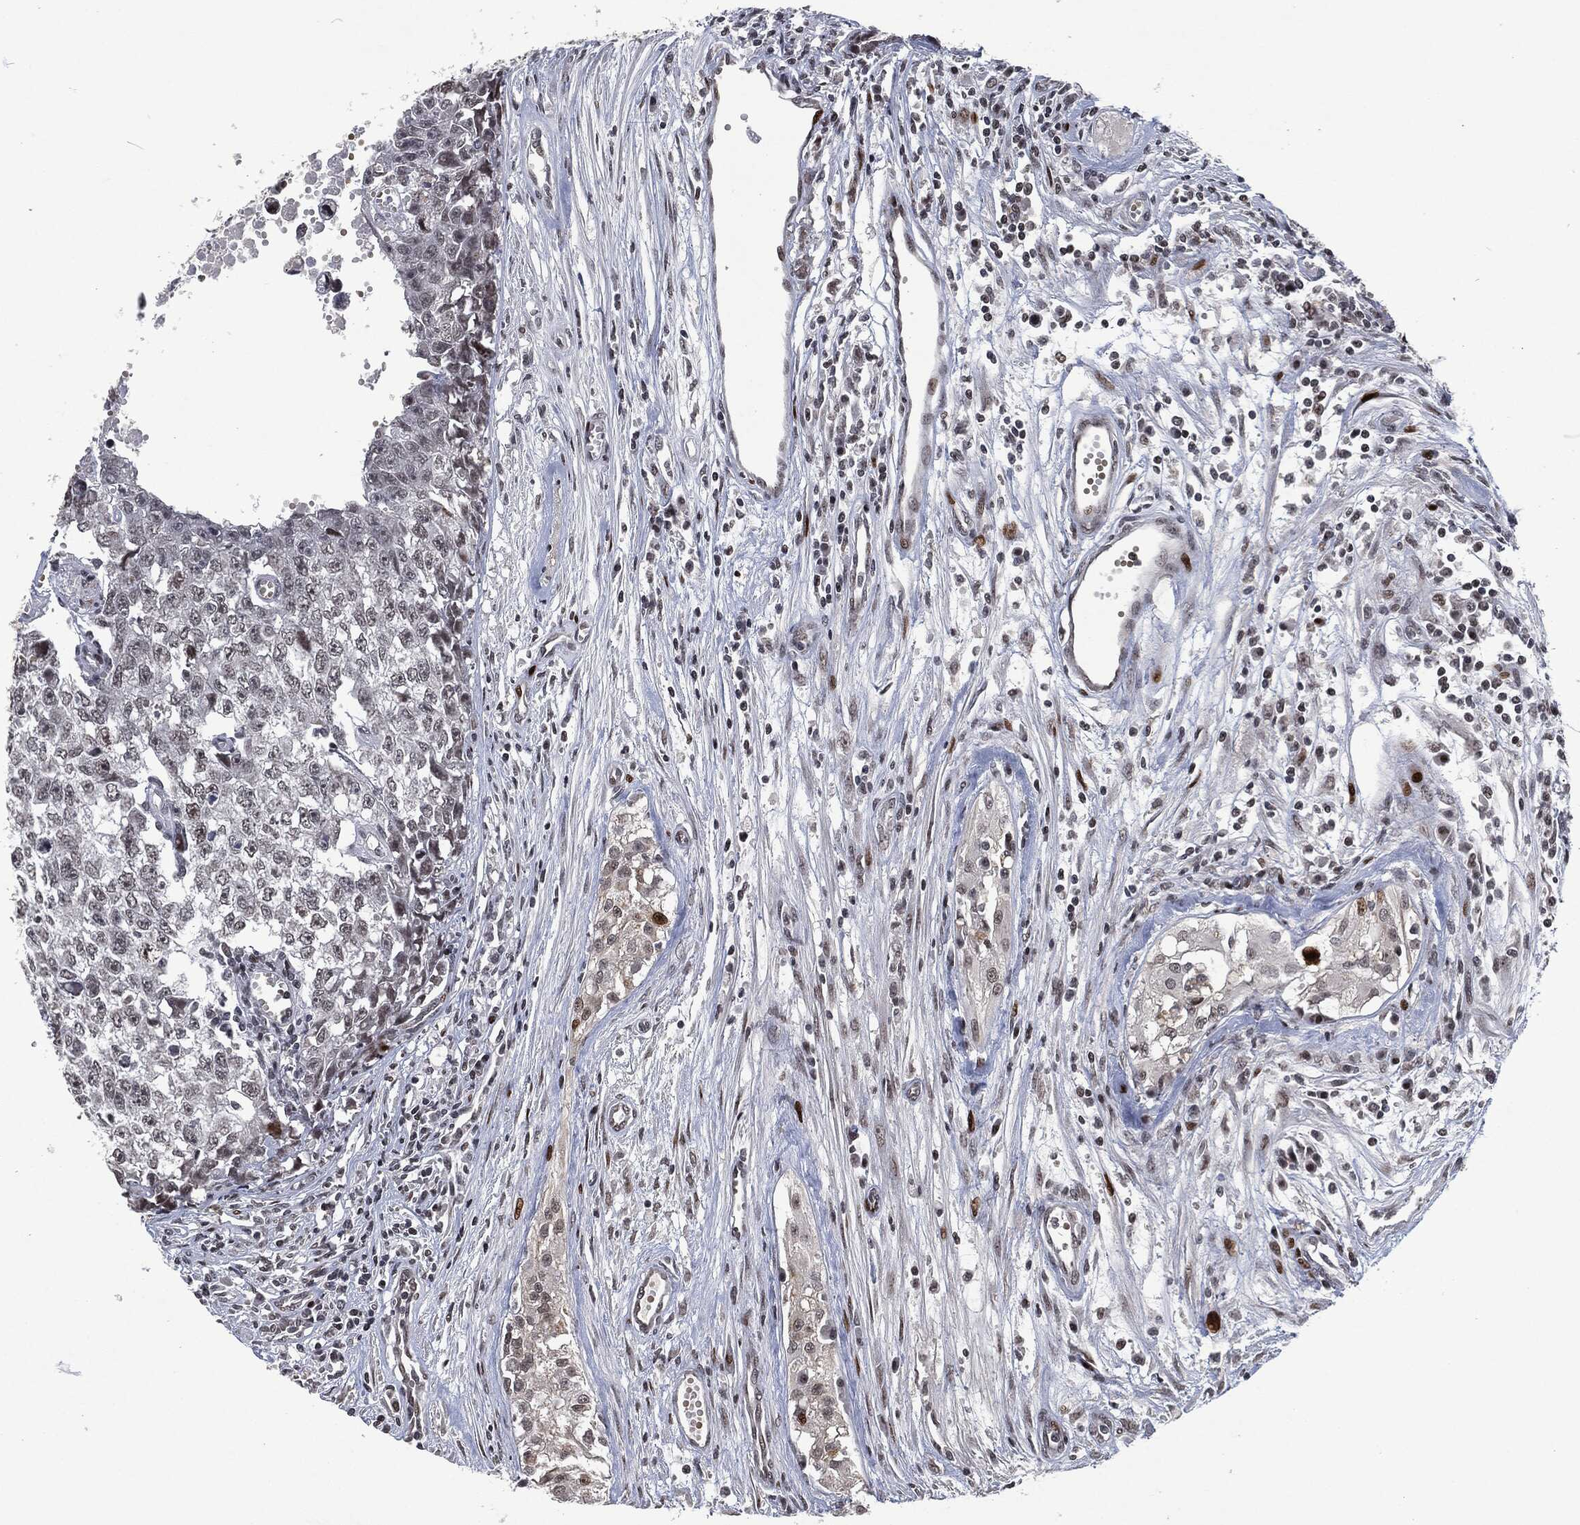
{"staining": {"intensity": "negative", "quantity": "none", "location": "none"}, "tissue": "testis cancer", "cell_type": "Tumor cells", "image_type": "cancer", "snomed": [{"axis": "morphology", "description": "Seminoma, NOS"}, {"axis": "morphology", "description": "Carcinoma, Embryonal, NOS"}, {"axis": "topography", "description": "Testis"}], "caption": "Testis embryonal carcinoma stained for a protein using immunohistochemistry demonstrates no expression tumor cells.", "gene": "EGFR", "patient": {"sex": "male", "age": 22}}